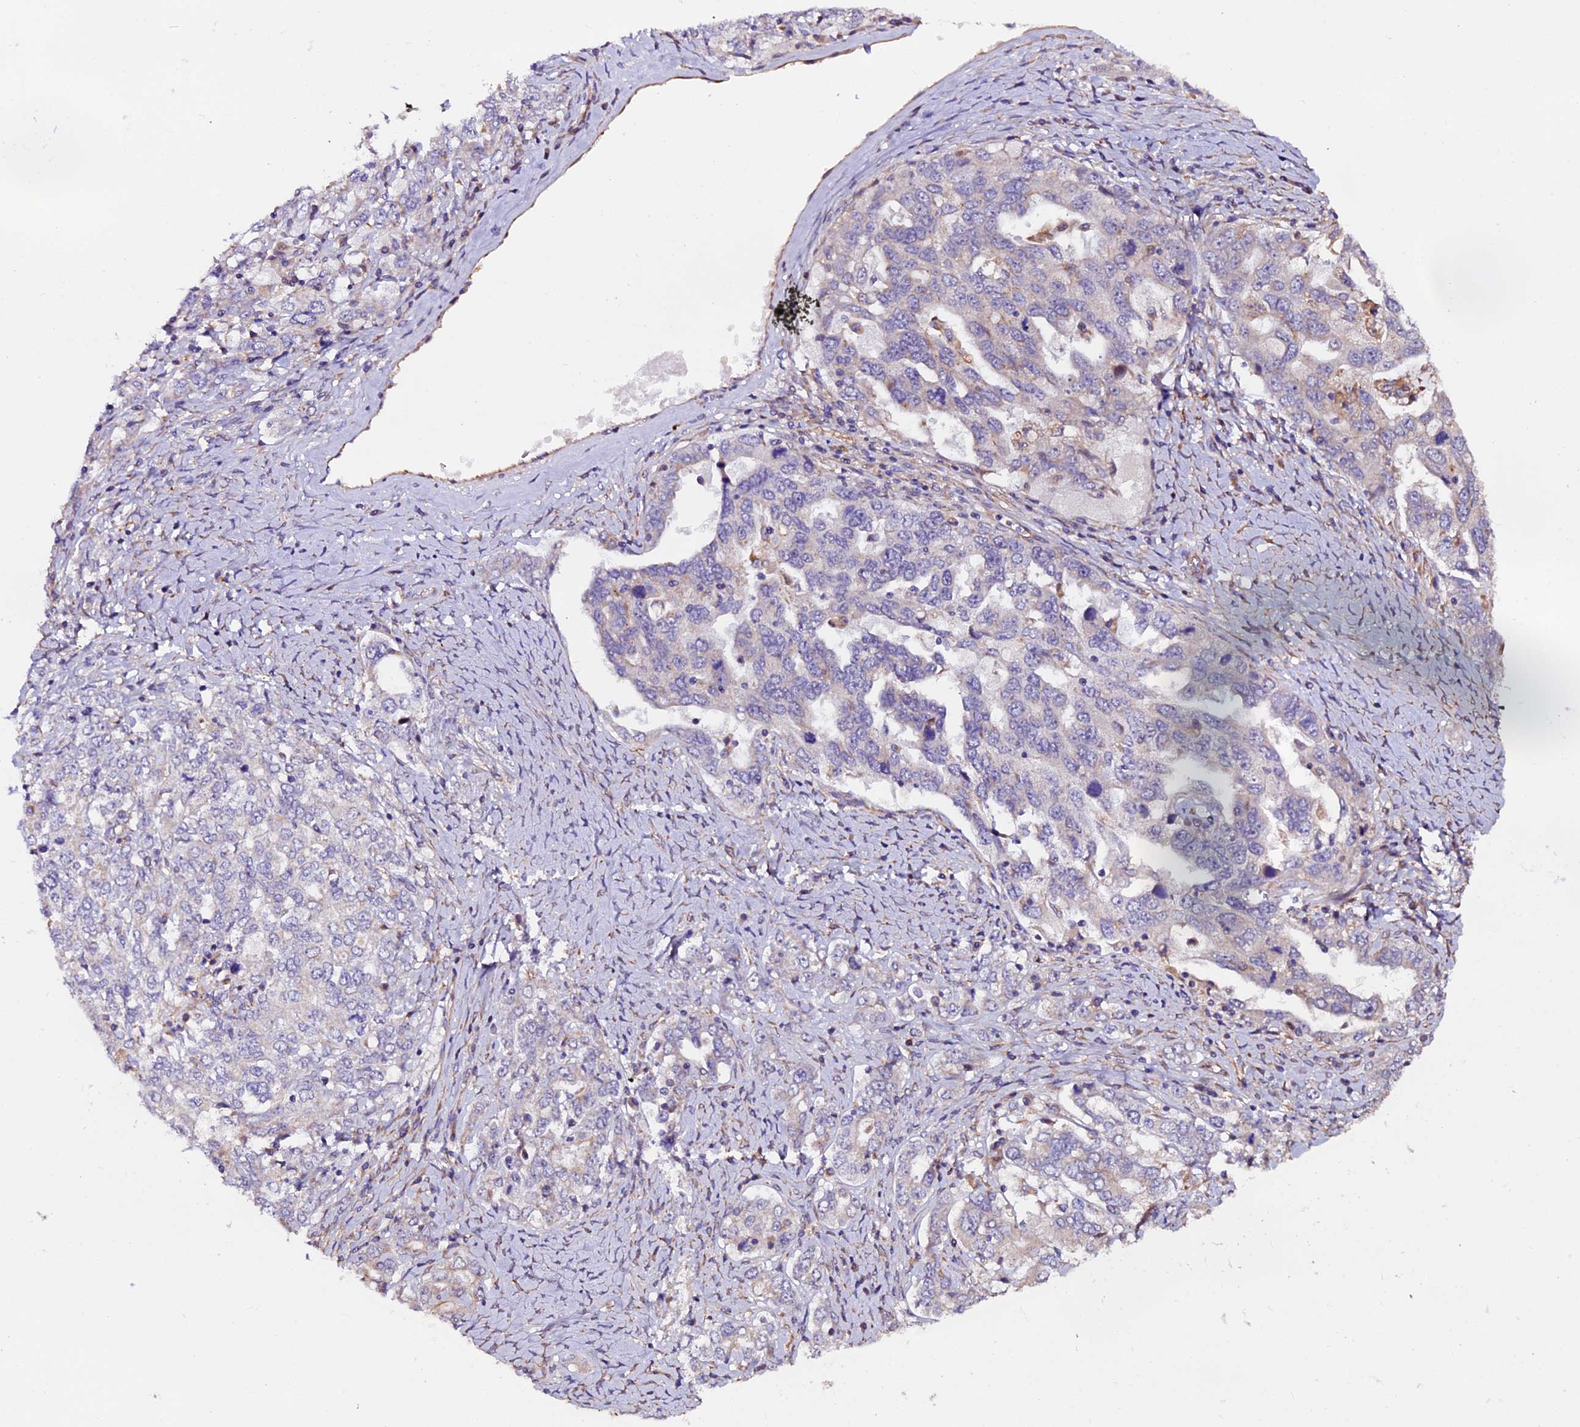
{"staining": {"intensity": "negative", "quantity": "none", "location": "none"}, "tissue": "ovarian cancer", "cell_type": "Tumor cells", "image_type": "cancer", "snomed": [{"axis": "morphology", "description": "Carcinoma, endometroid"}, {"axis": "topography", "description": "Ovary"}], "caption": "Immunohistochemistry histopathology image of neoplastic tissue: human ovarian cancer (endometroid carcinoma) stained with DAB reveals no significant protein staining in tumor cells.", "gene": "CLN5", "patient": {"sex": "female", "age": 62}}